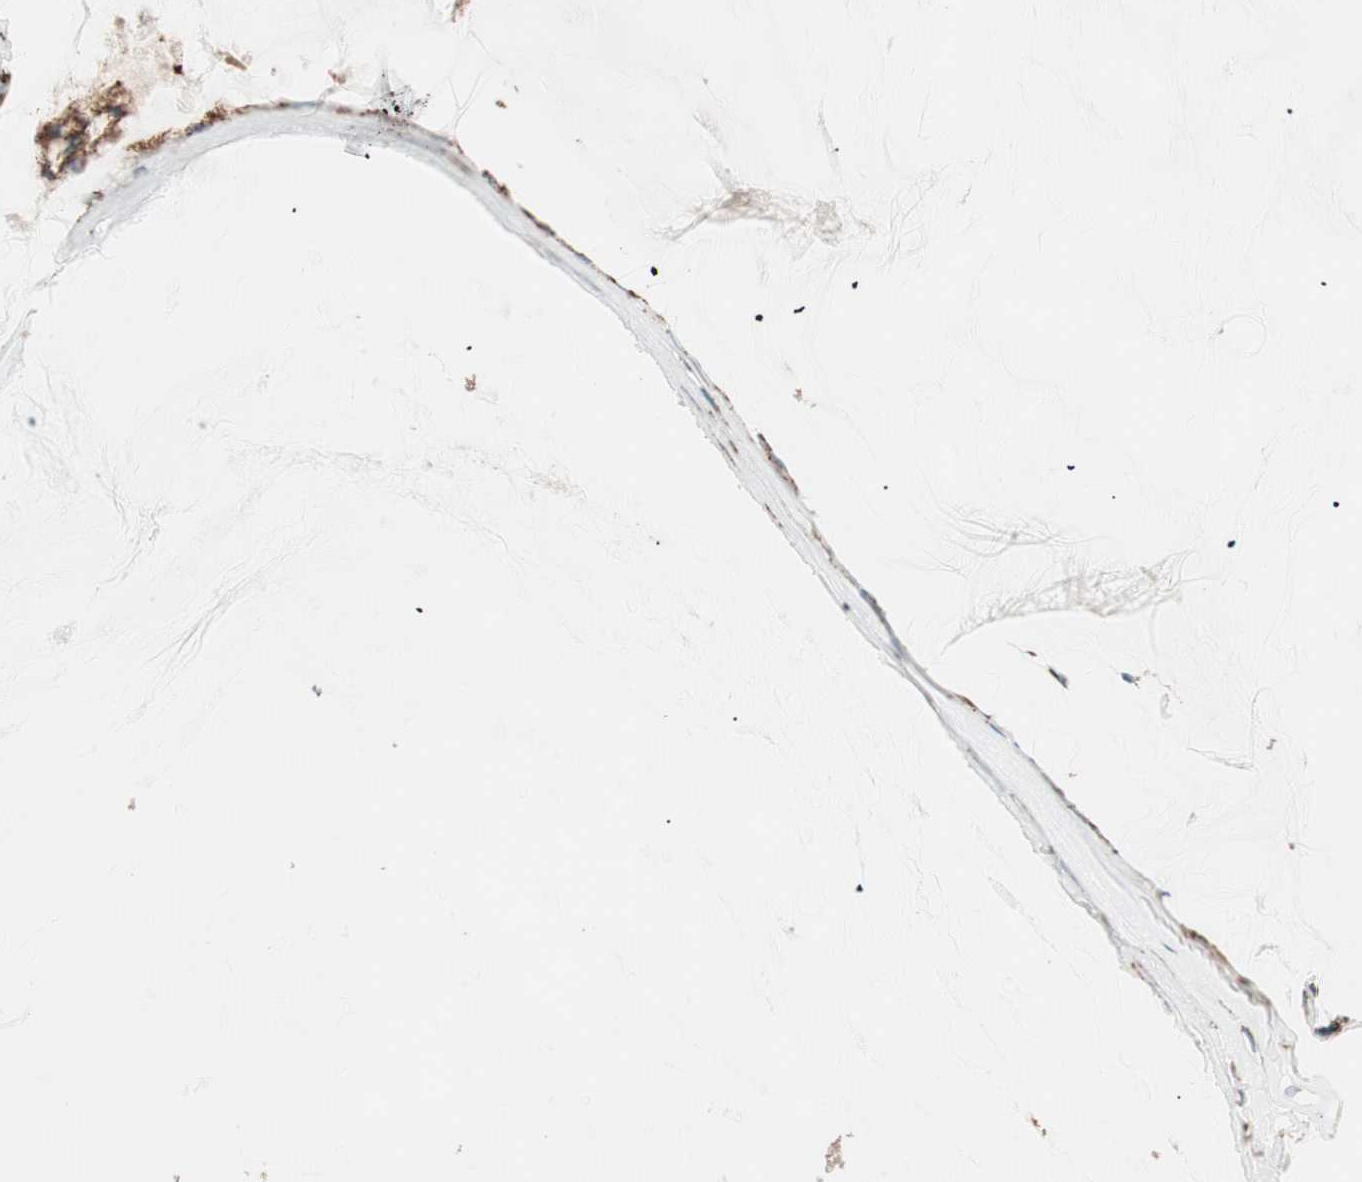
{"staining": {"intensity": "strong", "quantity": ">75%", "location": "cytoplasmic/membranous"}, "tissue": "ovarian cancer", "cell_type": "Tumor cells", "image_type": "cancer", "snomed": [{"axis": "morphology", "description": "Cystadenocarcinoma, mucinous, NOS"}, {"axis": "topography", "description": "Ovary"}], "caption": "Protein expression analysis of ovarian mucinous cystadenocarcinoma reveals strong cytoplasmic/membranous staining in about >75% of tumor cells.", "gene": "TOMM22", "patient": {"sex": "female", "age": 39}}